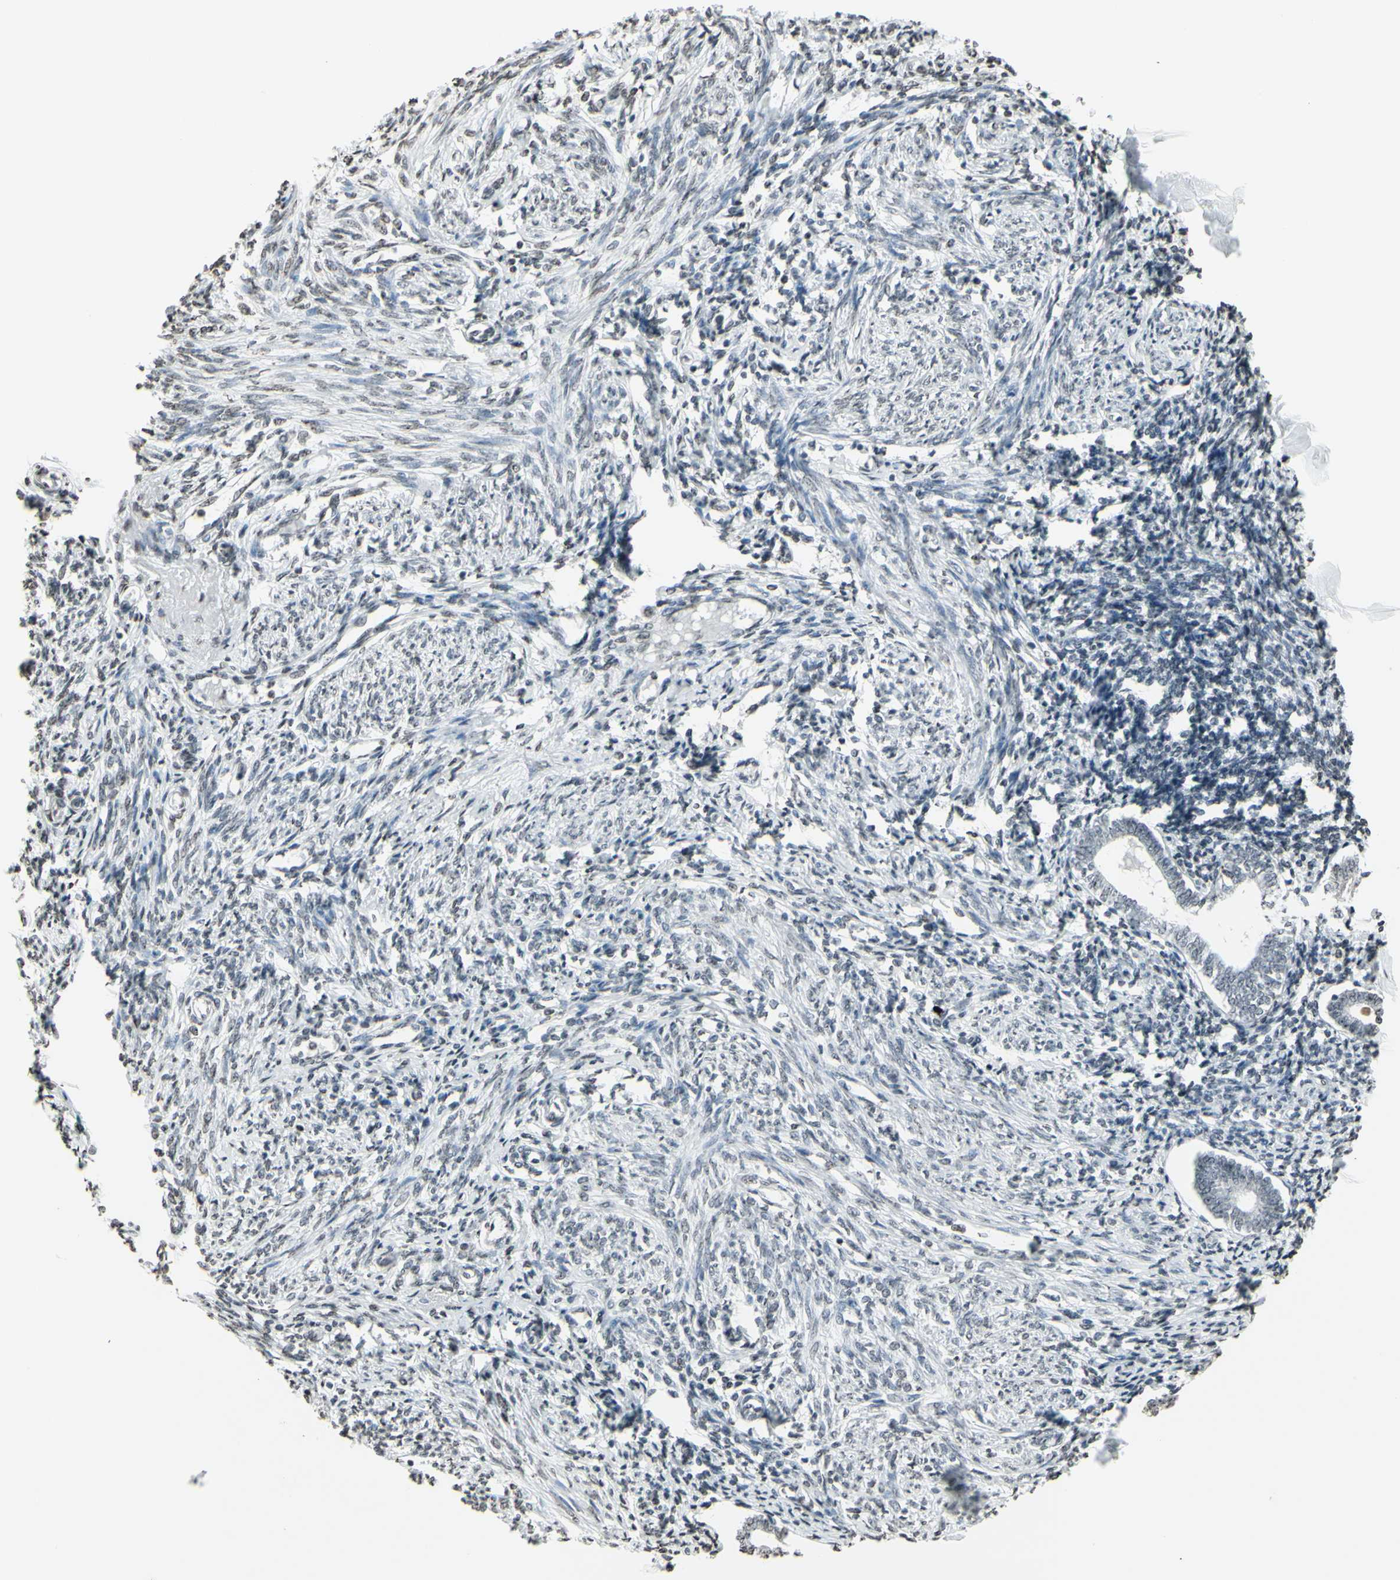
{"staining": {"intensity": "weak", "quantity": "<25%", "location": "nuclear"}, "tissue": "endometrium", "cell_type": "Cells in endometrial stroma", "image_type": "normal", "snomed": [{"axis": "morphology", "description": "Normal tissue, NOS"}, {"axis": "topography", "description": "Endometrium"}], "caption": "This is an immunohistochemistry (IHC) histopathology image of benign human endometrium. There is no expression in cells in endometrial stroma.", "gene": "CD79B", "patient": {"sex": "female", "age": 71}}